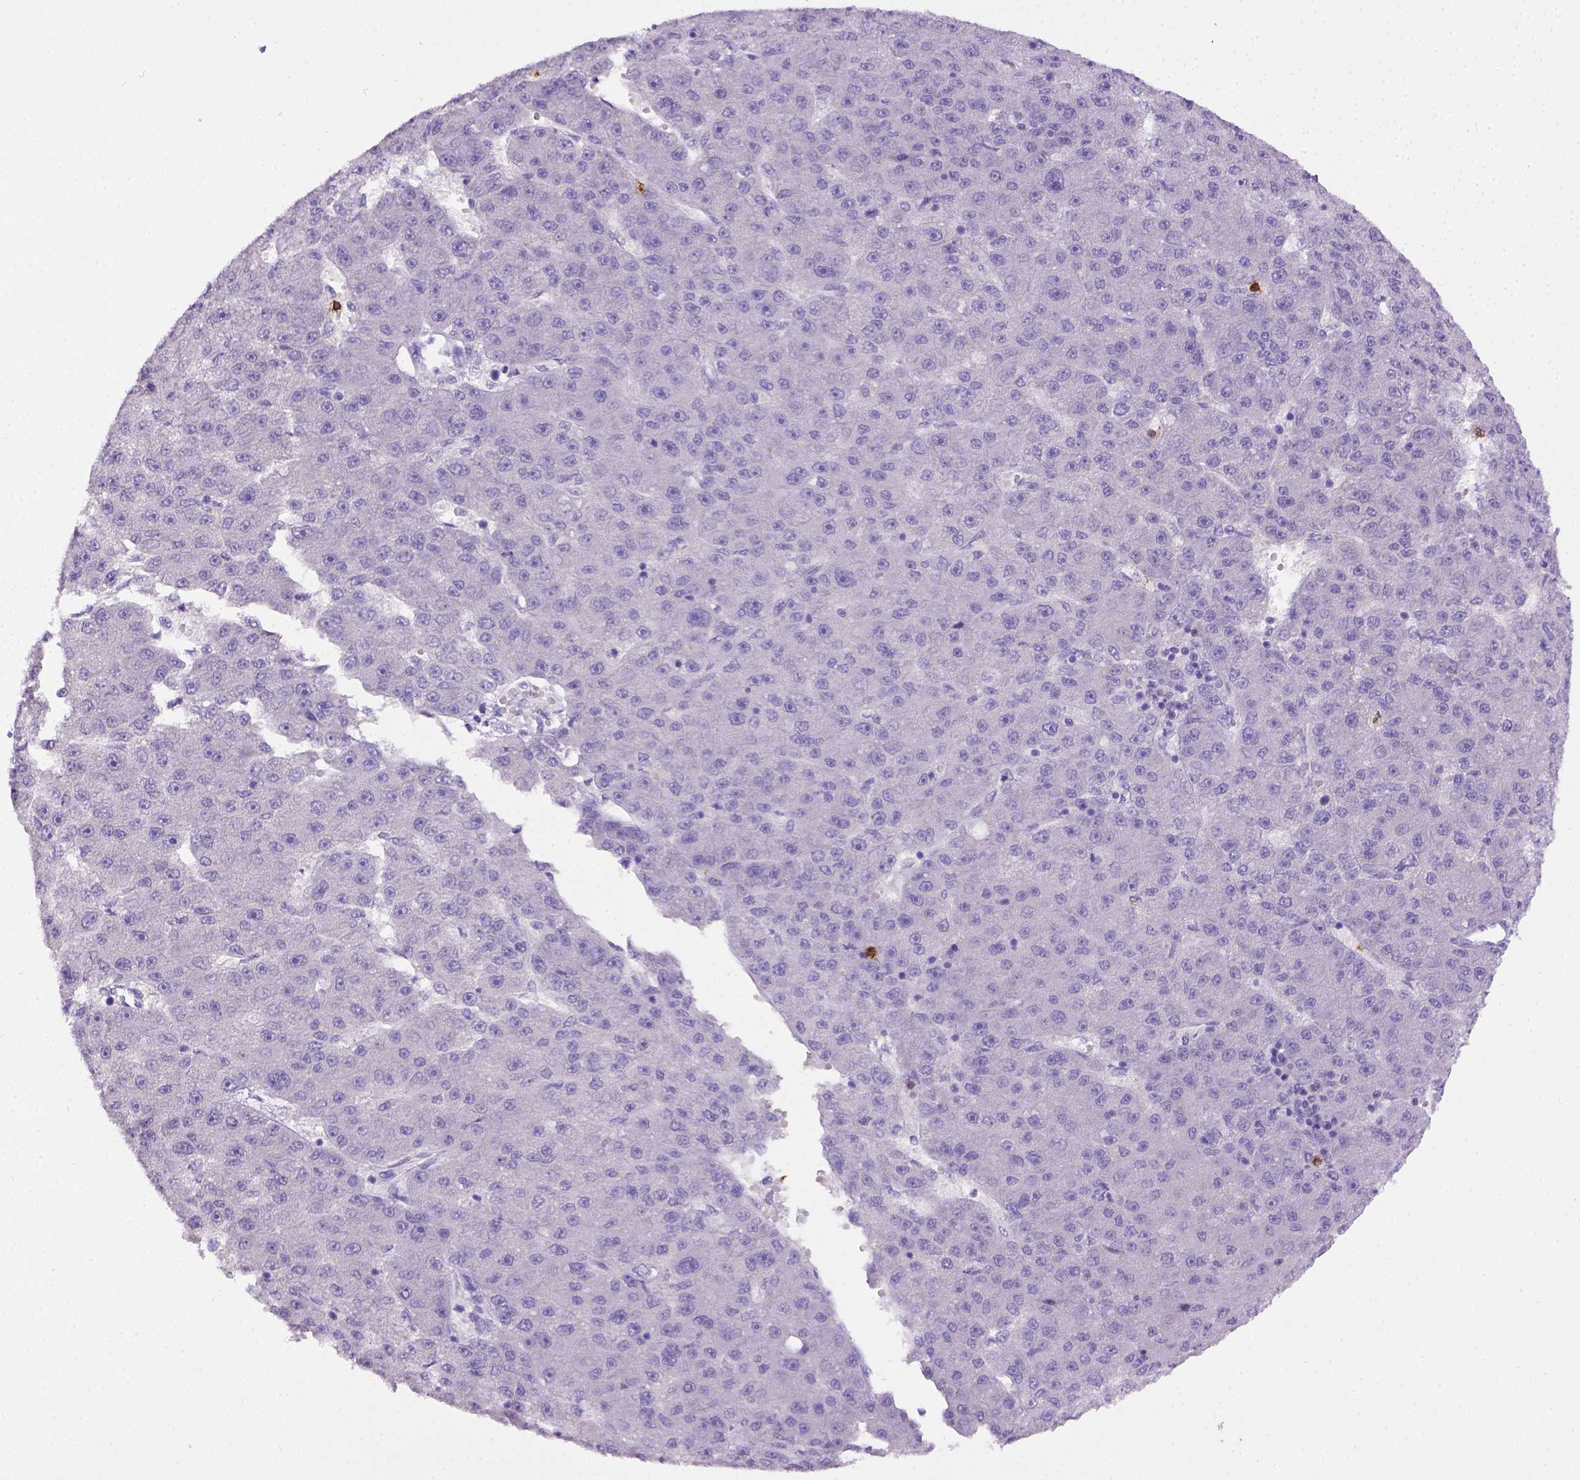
{"staining": {"intensity": "negative", "quantity": "none", "location": "none"}, "tissue": "liver cancer", "cell_type": "Tumor cells", "image_type": "cancer", "snomed": [{"axis": "morphology", "description": "Carcinoma, Hepatocellular, NOS"}, {"axis": "topography", "description": "Liver"}], "caption": "The photomicrograph exhibits no significant expression in tumor cells of liver cancer. Brightfield microscopy of immunohistochemistry stained with DAB (3,3'-diaminobenzidine) (brown) and hematoxylin (blue), captured at high magnification.", "gene": "B3GAT1", "patient": {"sex": "male", "age": 67}}